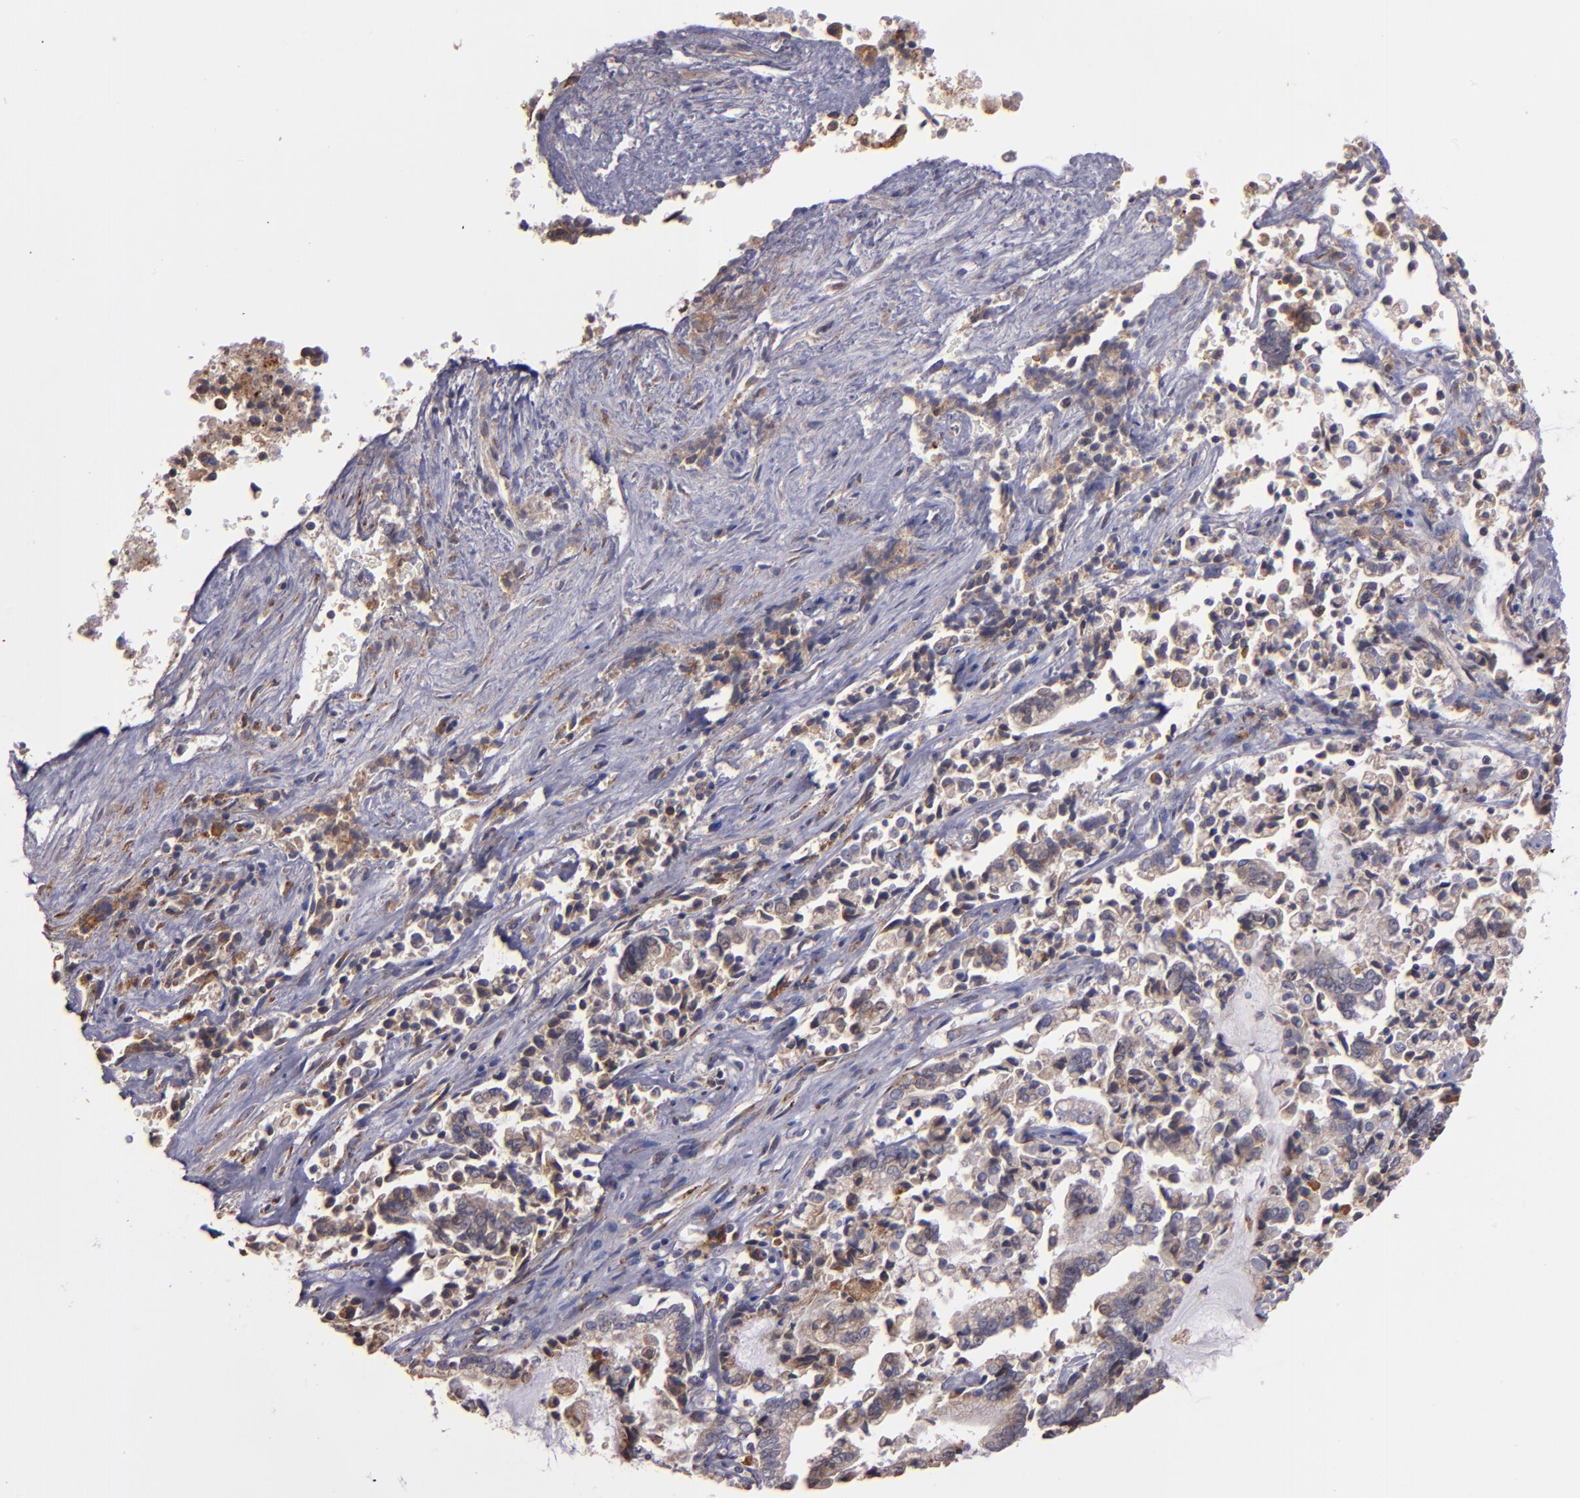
{"staining": {"intensity": "weak", "quantity": ">75%", "location": "cytoplasmic/membranous"}, "tissue": "liver cancer", "cell_type": "Tumor cells", "image_type": "cancer", "snomed": [{"axis": "morphology", "description": "Cholangiocarcinoma"}, {"axis": "topography", "description": "Liver"}], "caption": "Liver cancer (cholangiocarcinoma) was stained to show a protein in brown. There is low levels of weak cytoplasmic/membranous expression in approximately >75% of tumor cells.", "gene": "IFIH1", "patient": {"sex": "male", "age": 57}}